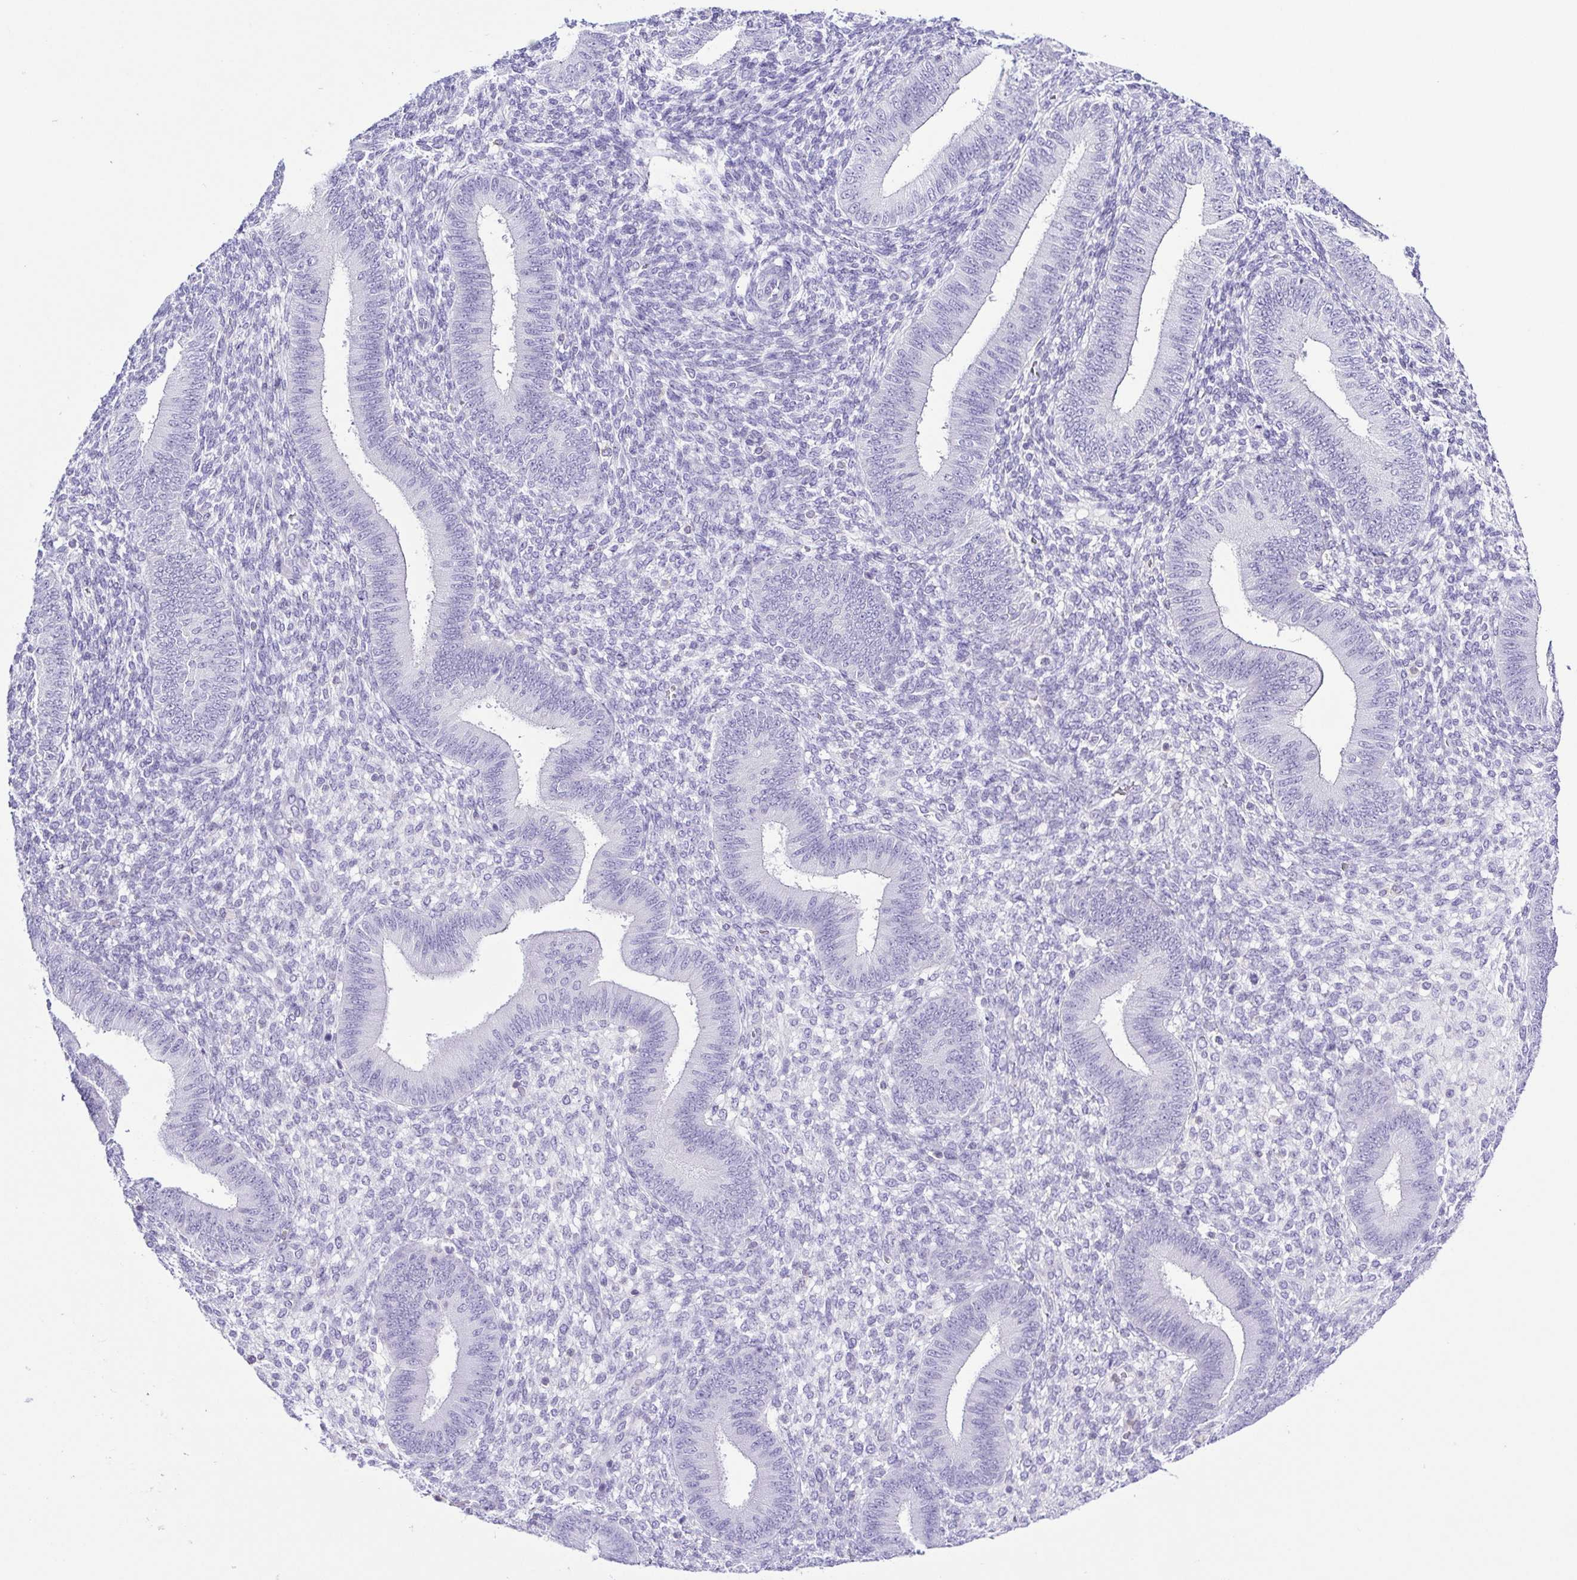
{"staining": {"intensity": "negative", "quantity": "none", "location": "none"}, "tissue": "endometrium", "cell_type": "Cells in endometrial stroma", "image_type": "normal", "snomed": [{"axis": "morphology", "description": "Normal tissue, NOS"}, {"axis": "topography", "description": "Endometrium"}], "caption": "IHC micrograph of unremarkable endometrium stained for a protein (brown), which shows no positivity in cells in endometrial stroma. Nuclei are stained in blue.", "gene": "SYNPR", "patient": {"sex": "female", "age": 39}}